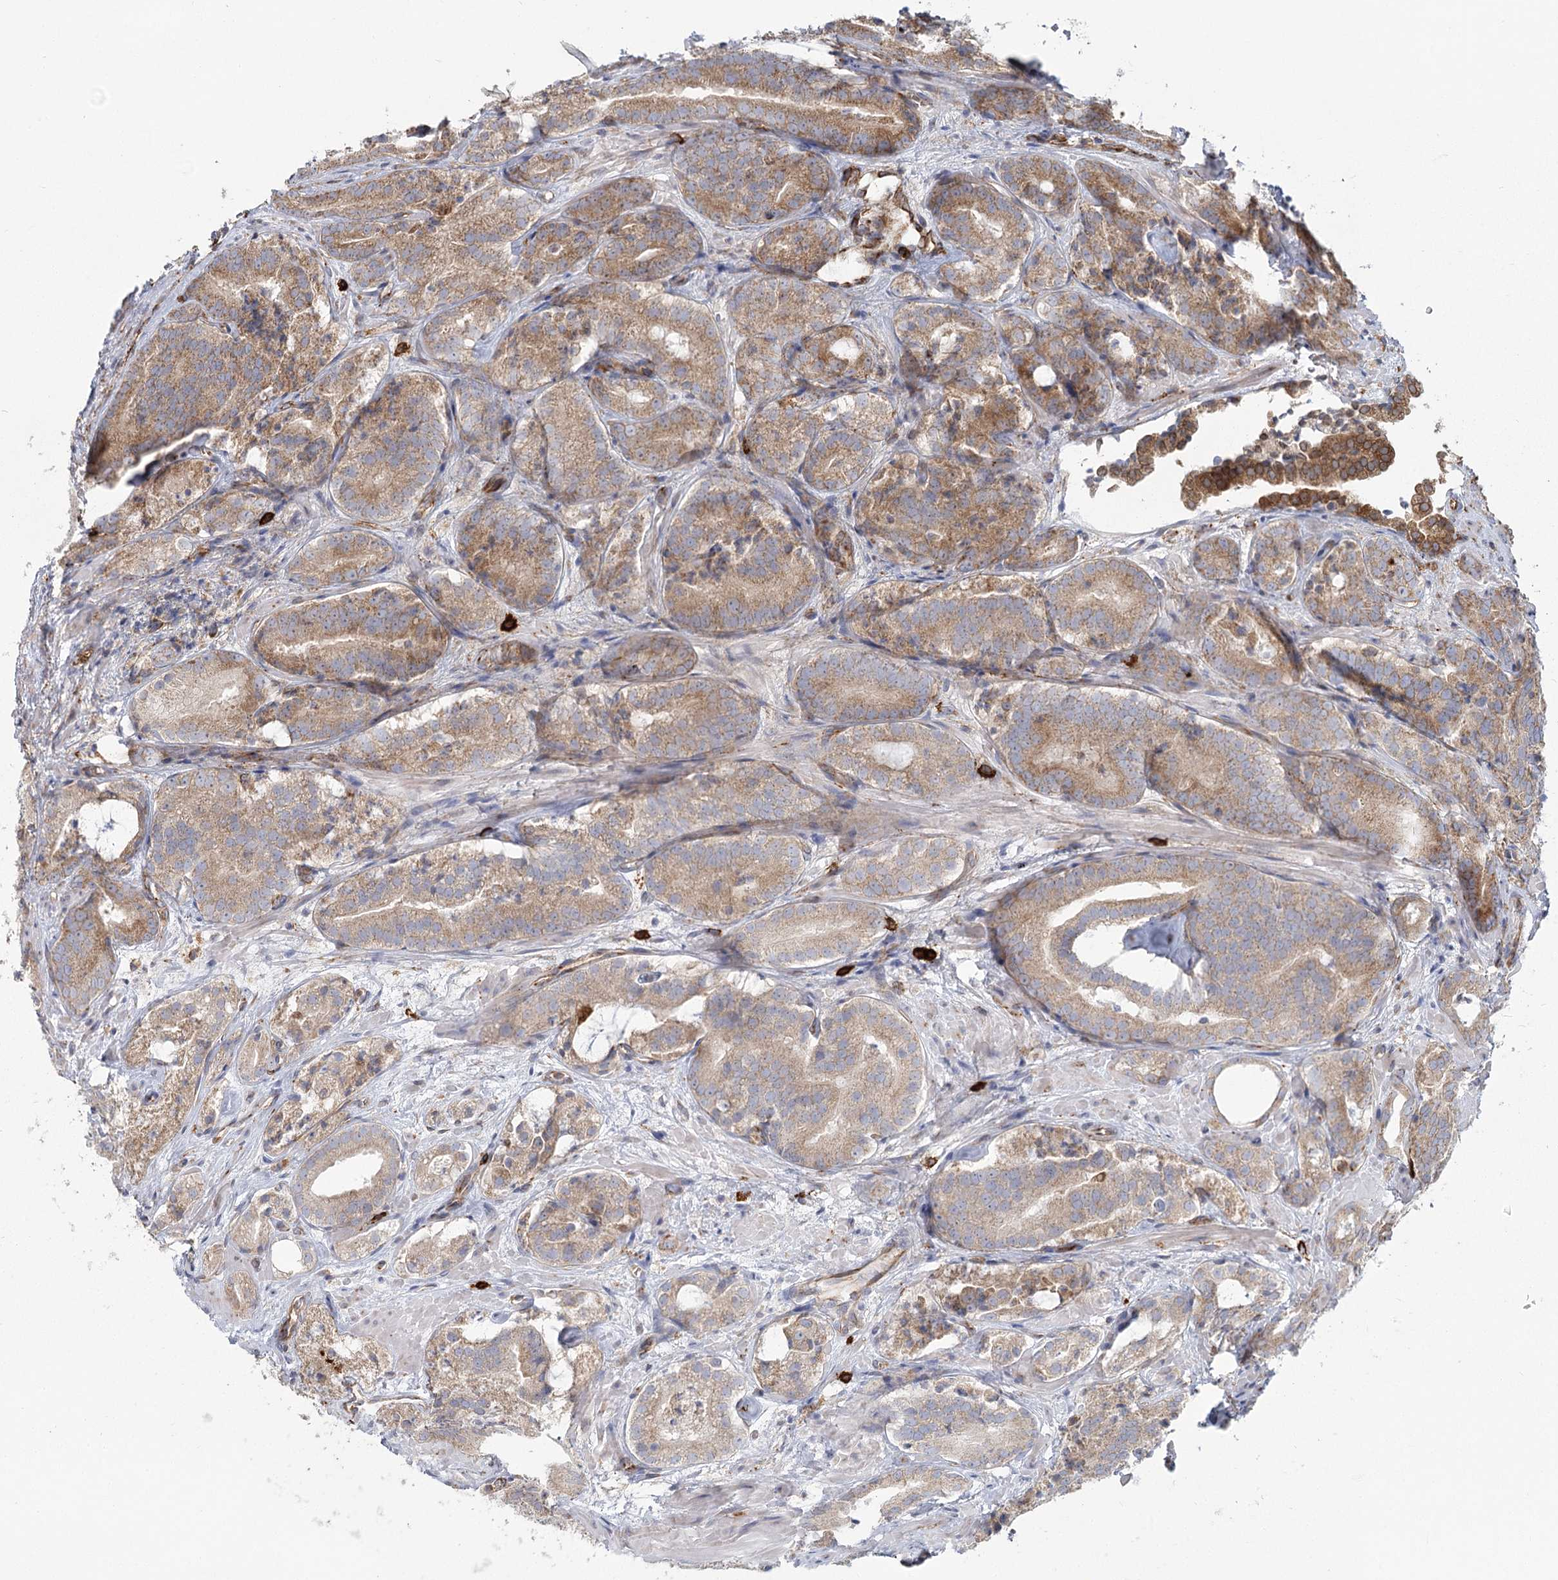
{"staining": {"intensity": "moderate", "quantity": ">75%", "location": "cytoplasmic/membranous"}, "tissue": "prostate cancer", "cell_type": "Tumor cells", "image_type": "cancer", "snomed": [{"axis": "morphology", "description": "Adenocarcinoma, High grade"}, {"axis": "topography", "description": "Prostate"}], "caption": "Immunohistochemical staining of high-grade adenocarcinoma (prostate) exhibits medium levels of moderate cytoplasmic/membranous staining in approximately >75% of tumor cells.", "gene": "HARS2", "patient": {"sex": "male", "age": 57}}